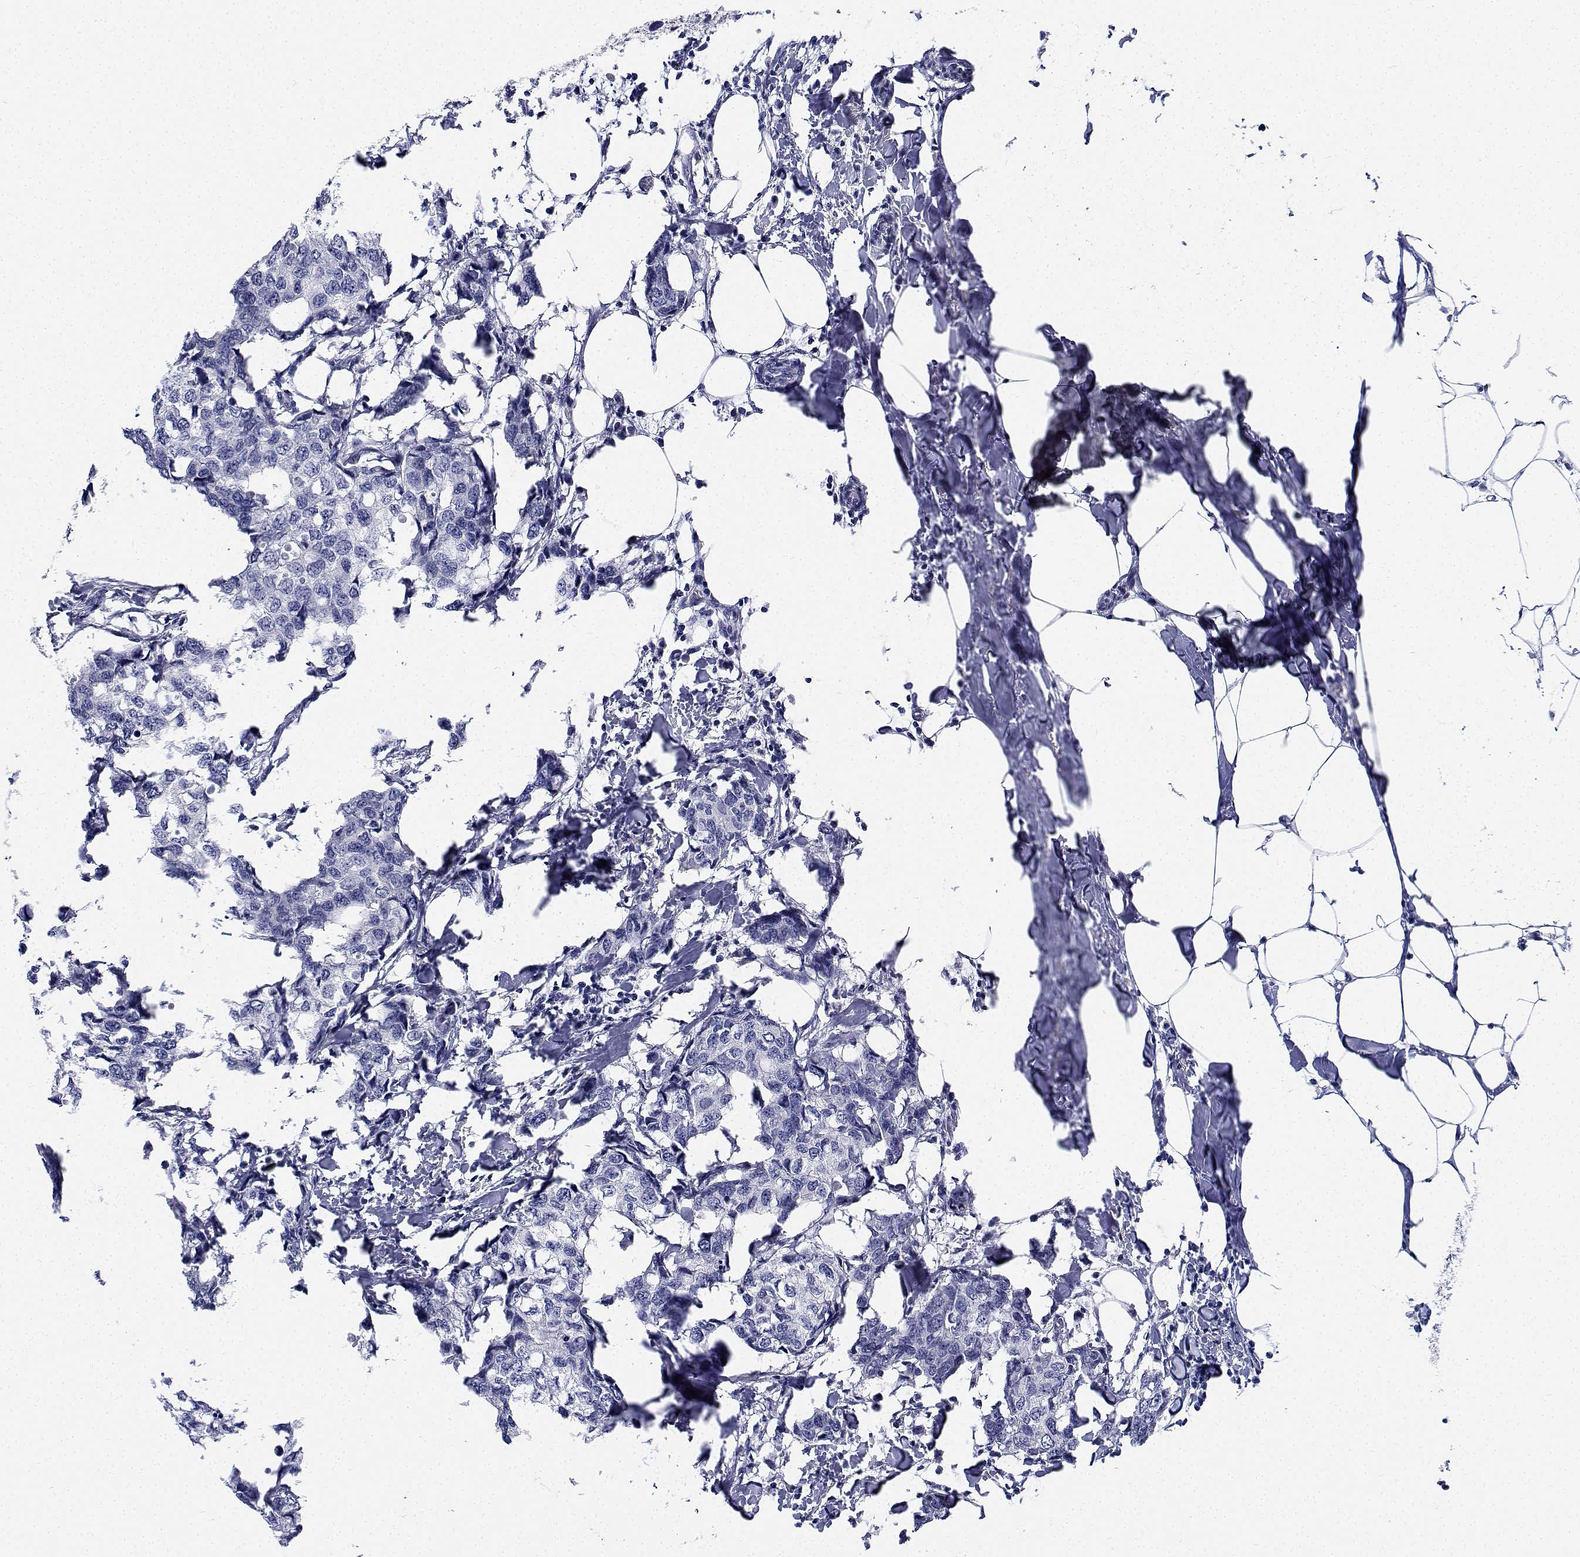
{"staining": {"intensity": "negative", "quantity": "none", "location": "none"}, "tissue": "breast cancer", "cell_type": "Tumor cells", "image_type": "cancer", "snomed": [{"axis": "morphology", "description": "Duct carcinoma"}, {"axis": "topography", "description": "Breast"}], "caption": "The histopathology image reveals no significant expression in tumor cells of breast cancer.", "gene": "CDHR3", "patient": {"sex": "female", "age": 27}}